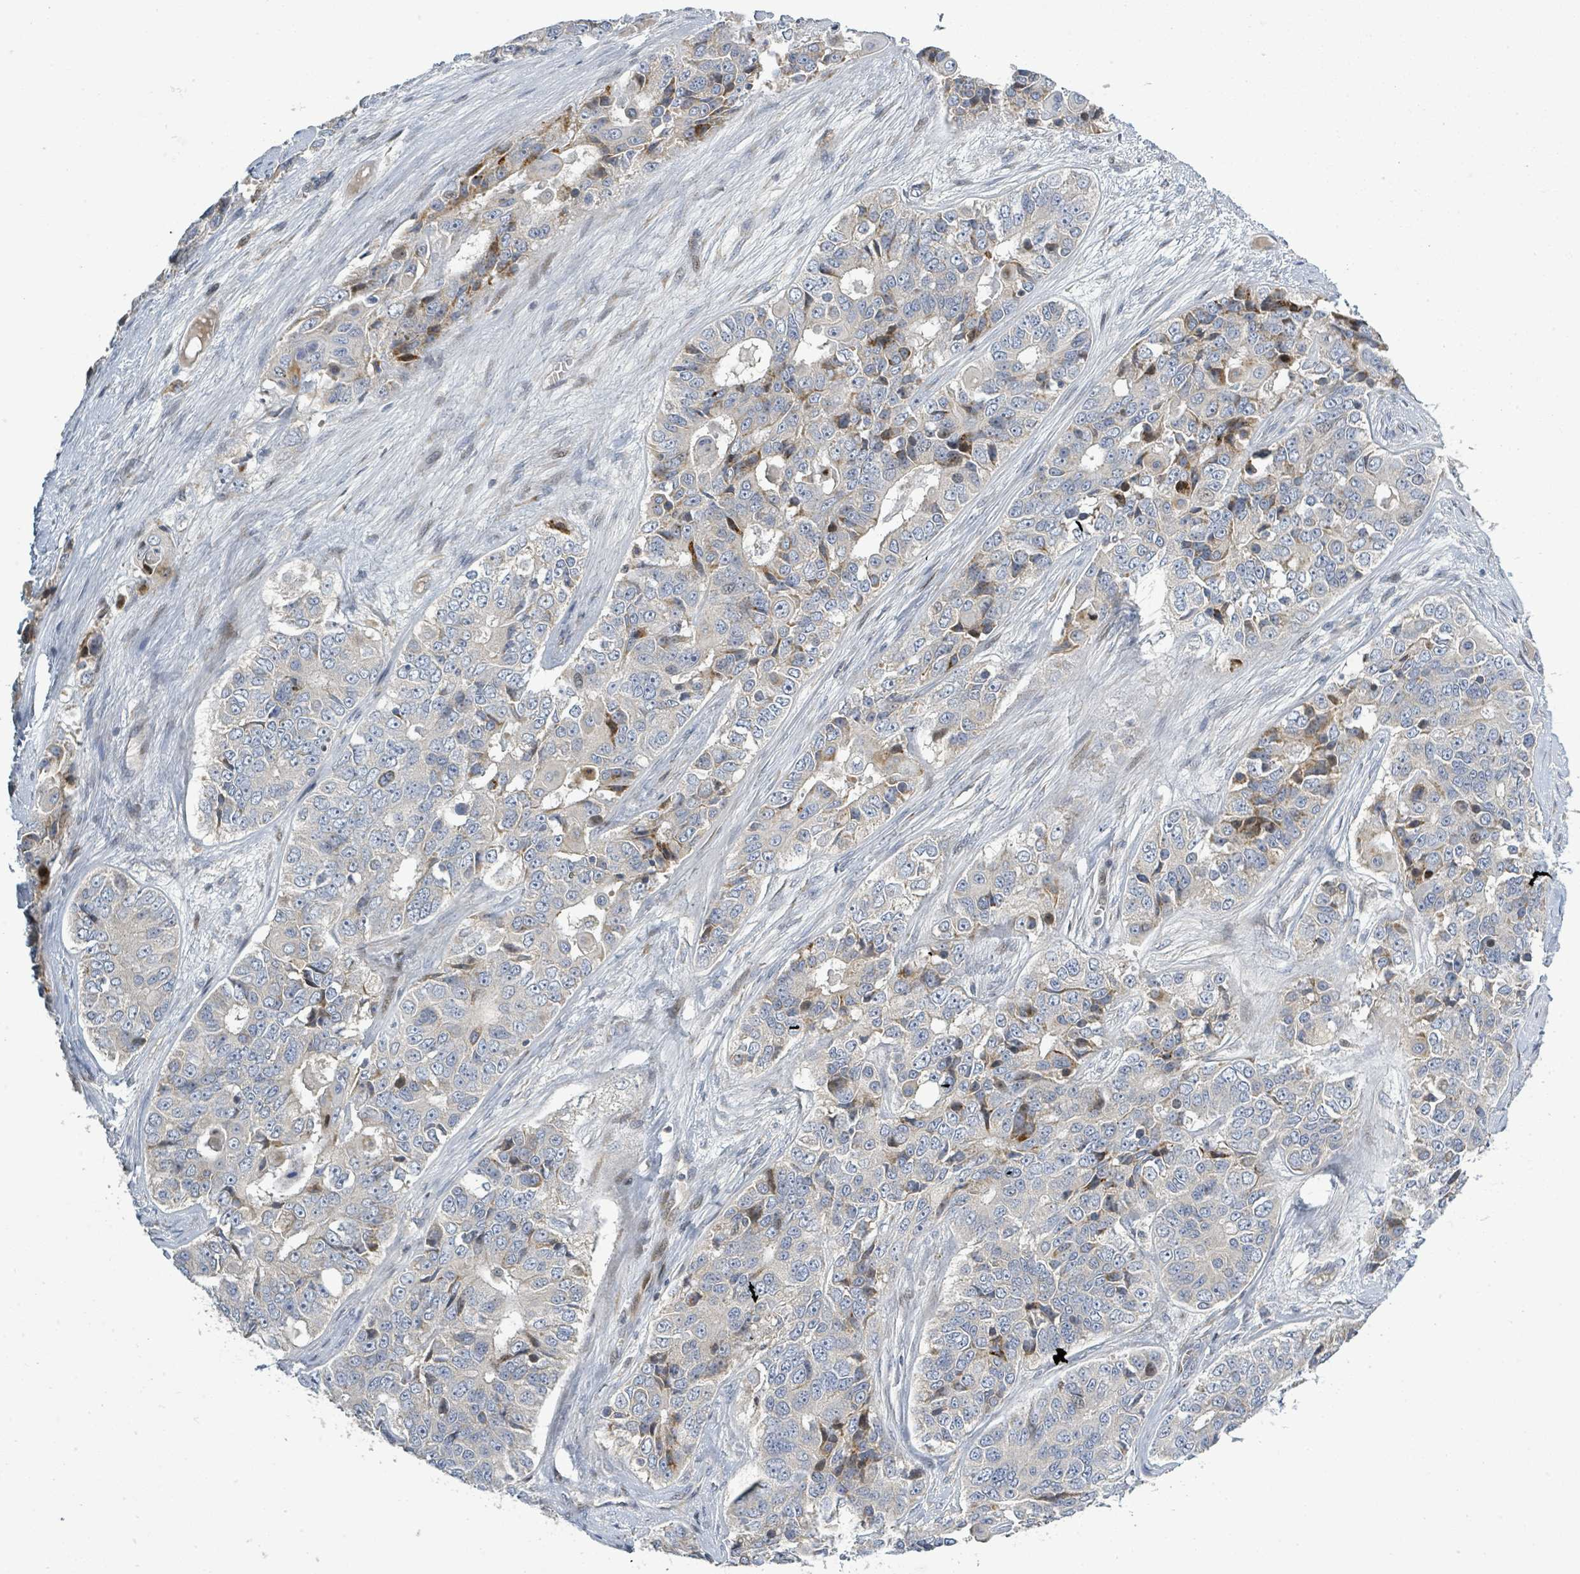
{"staining": {"intensity": "moderate", "quantity": "<25%", "location": "cytoplasmic/membranous"}, "tissue": "ovarian cancer", "cell_type": "Tumor cells", "image_type": "cancer", "snomed": [{"axis": "morphology", "description": "Carcinoma, endometroid"}, {"axis": "topography", "description": "Ovary"}], "caption": "Immunohistochemical staining of endometroid carcinoma (ovarian) displays moderate cytoplasmic/membranous protein staining in about <25% of tumor cells. (IHC, brightfield microscopy, high magnification).", "gene": "CFAP210", "patient": {"sex": "female", "age": 51}}